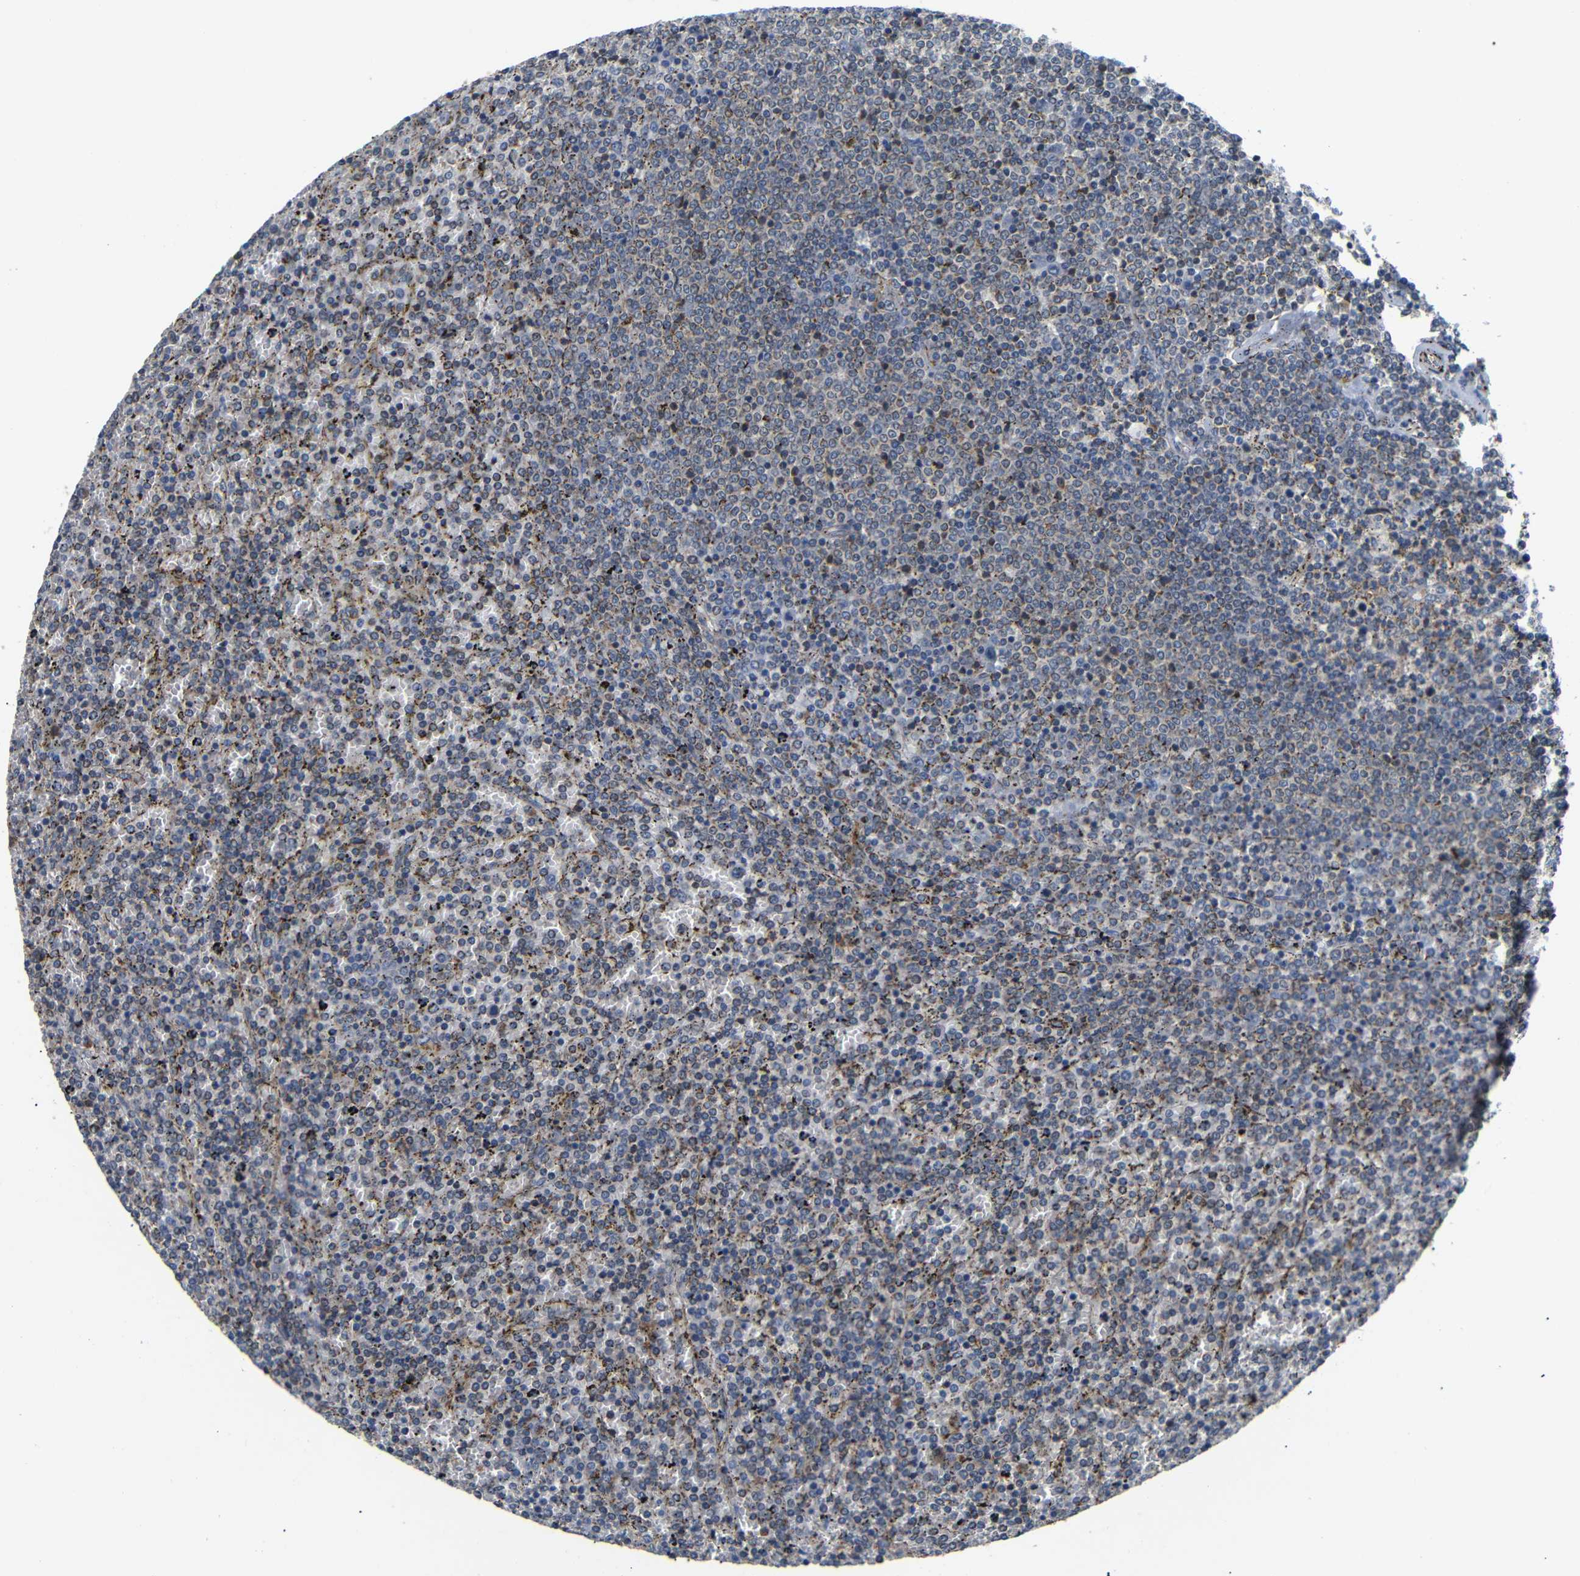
{"staining": {"intensity": "moderate", "quantity": "25%-75%", "location": "cytoplasmic/membranous"}, "tissue": "lymphoma", "cell_type": "Tumor cells", "image_type": "cancer", "snomed": [{"axis": "morphology", "description": "Malignant lymphoma, non-Hodgkin's type, Low grade"}, {"axis": "topography", "description": "Spleen"}], "caption": "The histopathology image displays immunohistochemical staining of lymphoma. There is moderate cytoplasmic/membranous staining is identified in about 25%-75% of tumor cells. Nuclei are stained in blue.", "gene": "KANK4", "patient": {"sex": "female", "age": 77}}